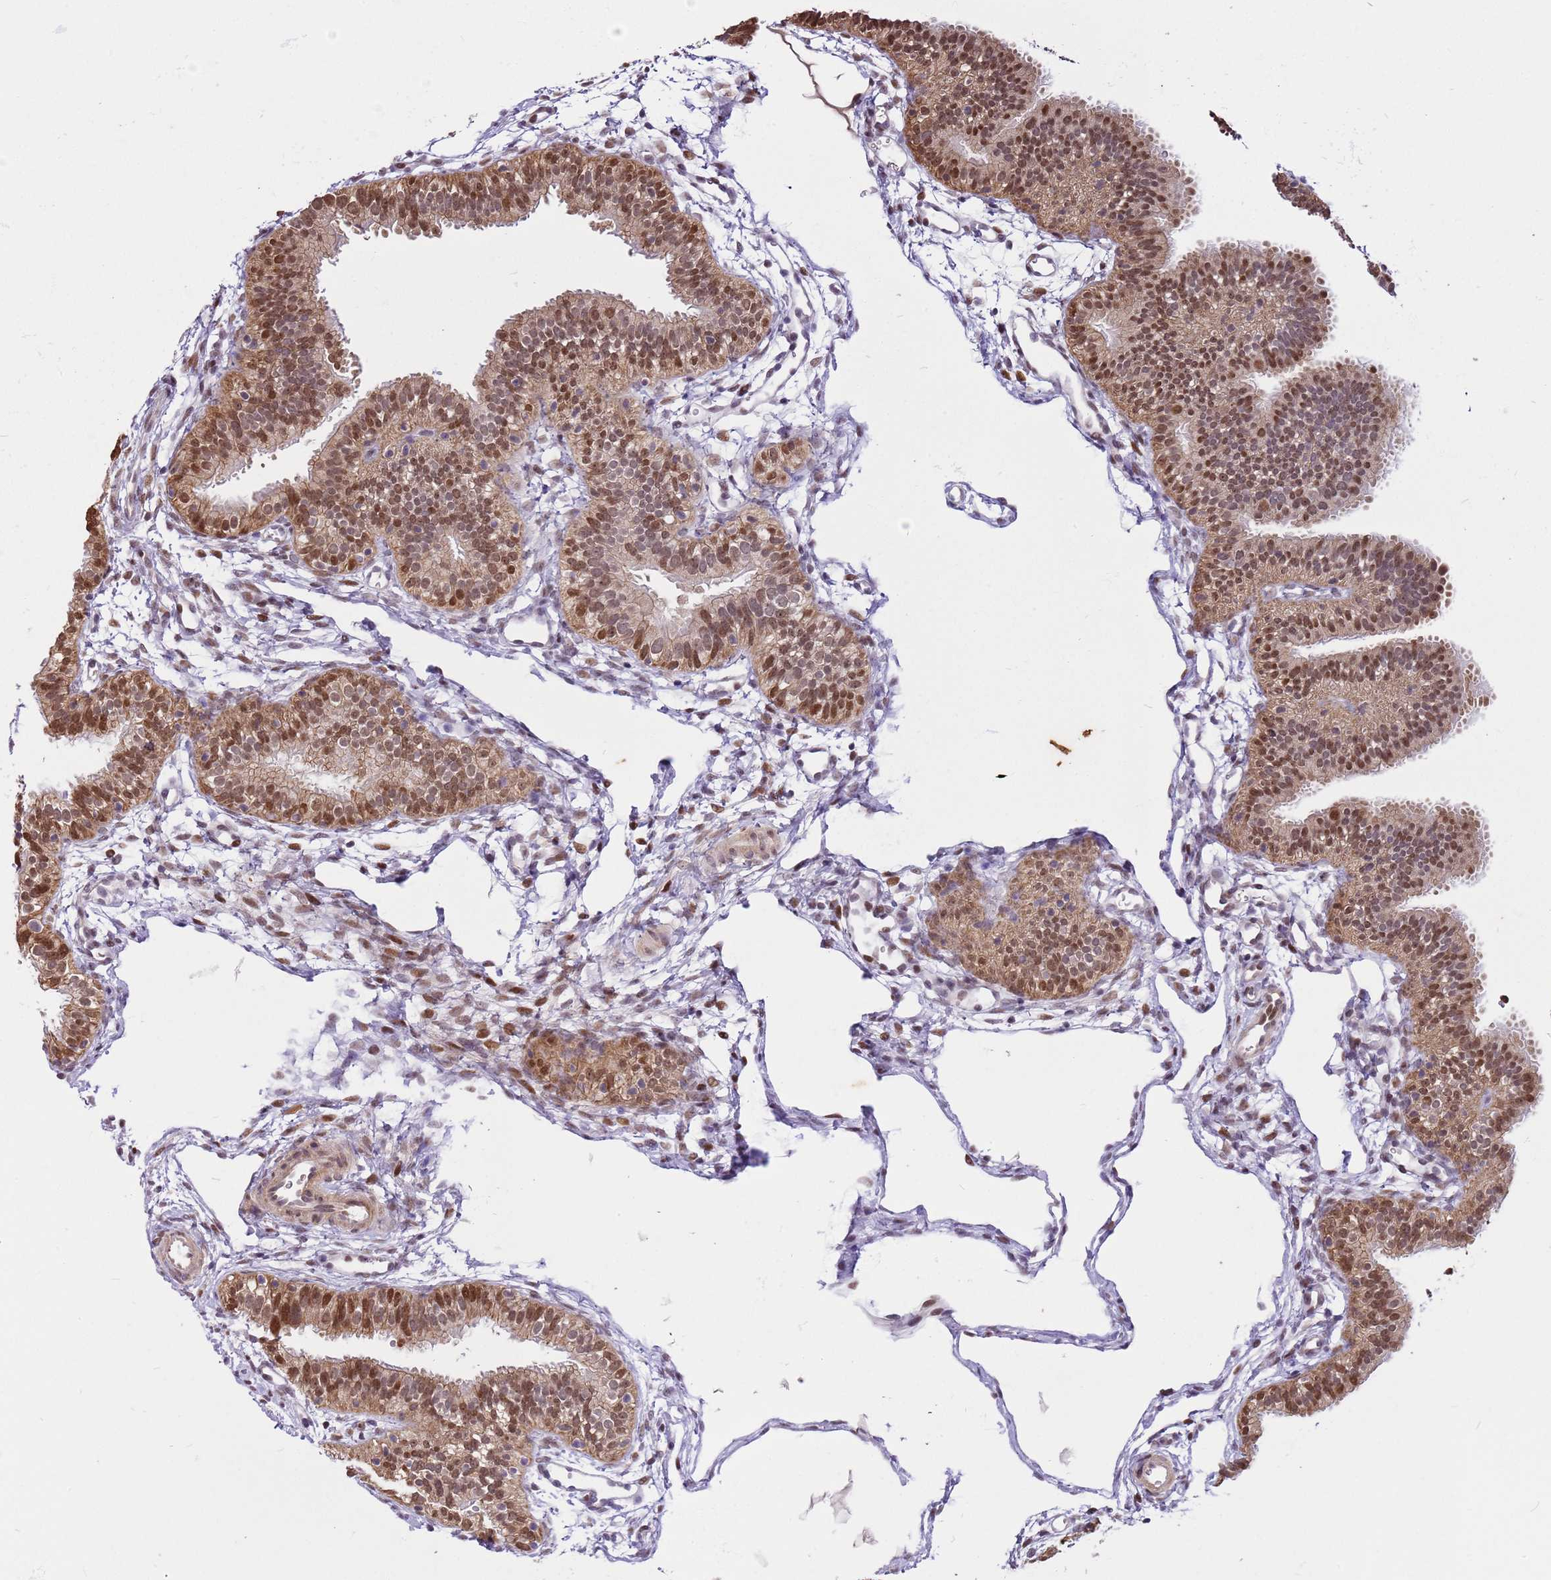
{"staining": {"intensity": "moderate", "quantity": ">75%", "location": "cytoplasmic/membranous,nuclear"}, "tissue": "fallopian tube", "cell_type": "Glandular cells", "image_type": "normal", "snomed": [{"axis": "morphology", "description": "Normal tissue, NOS"}, {"axis": "topography", "description": "Fallopian tube"}], "caption": "IHC photomicrograph of unremarkable fallopian tube: fallopian tube stained using immunohistochemistry (IHC) shows medium levels of moderate protein expression localized specifically in the cytoplasmic/membranous,nuclear of glandular cells, appearing as a cytoplasmic/membranous,nuclear brown color.", "gene": "RFK", "patient": {"sex": "female", "age": 35}}